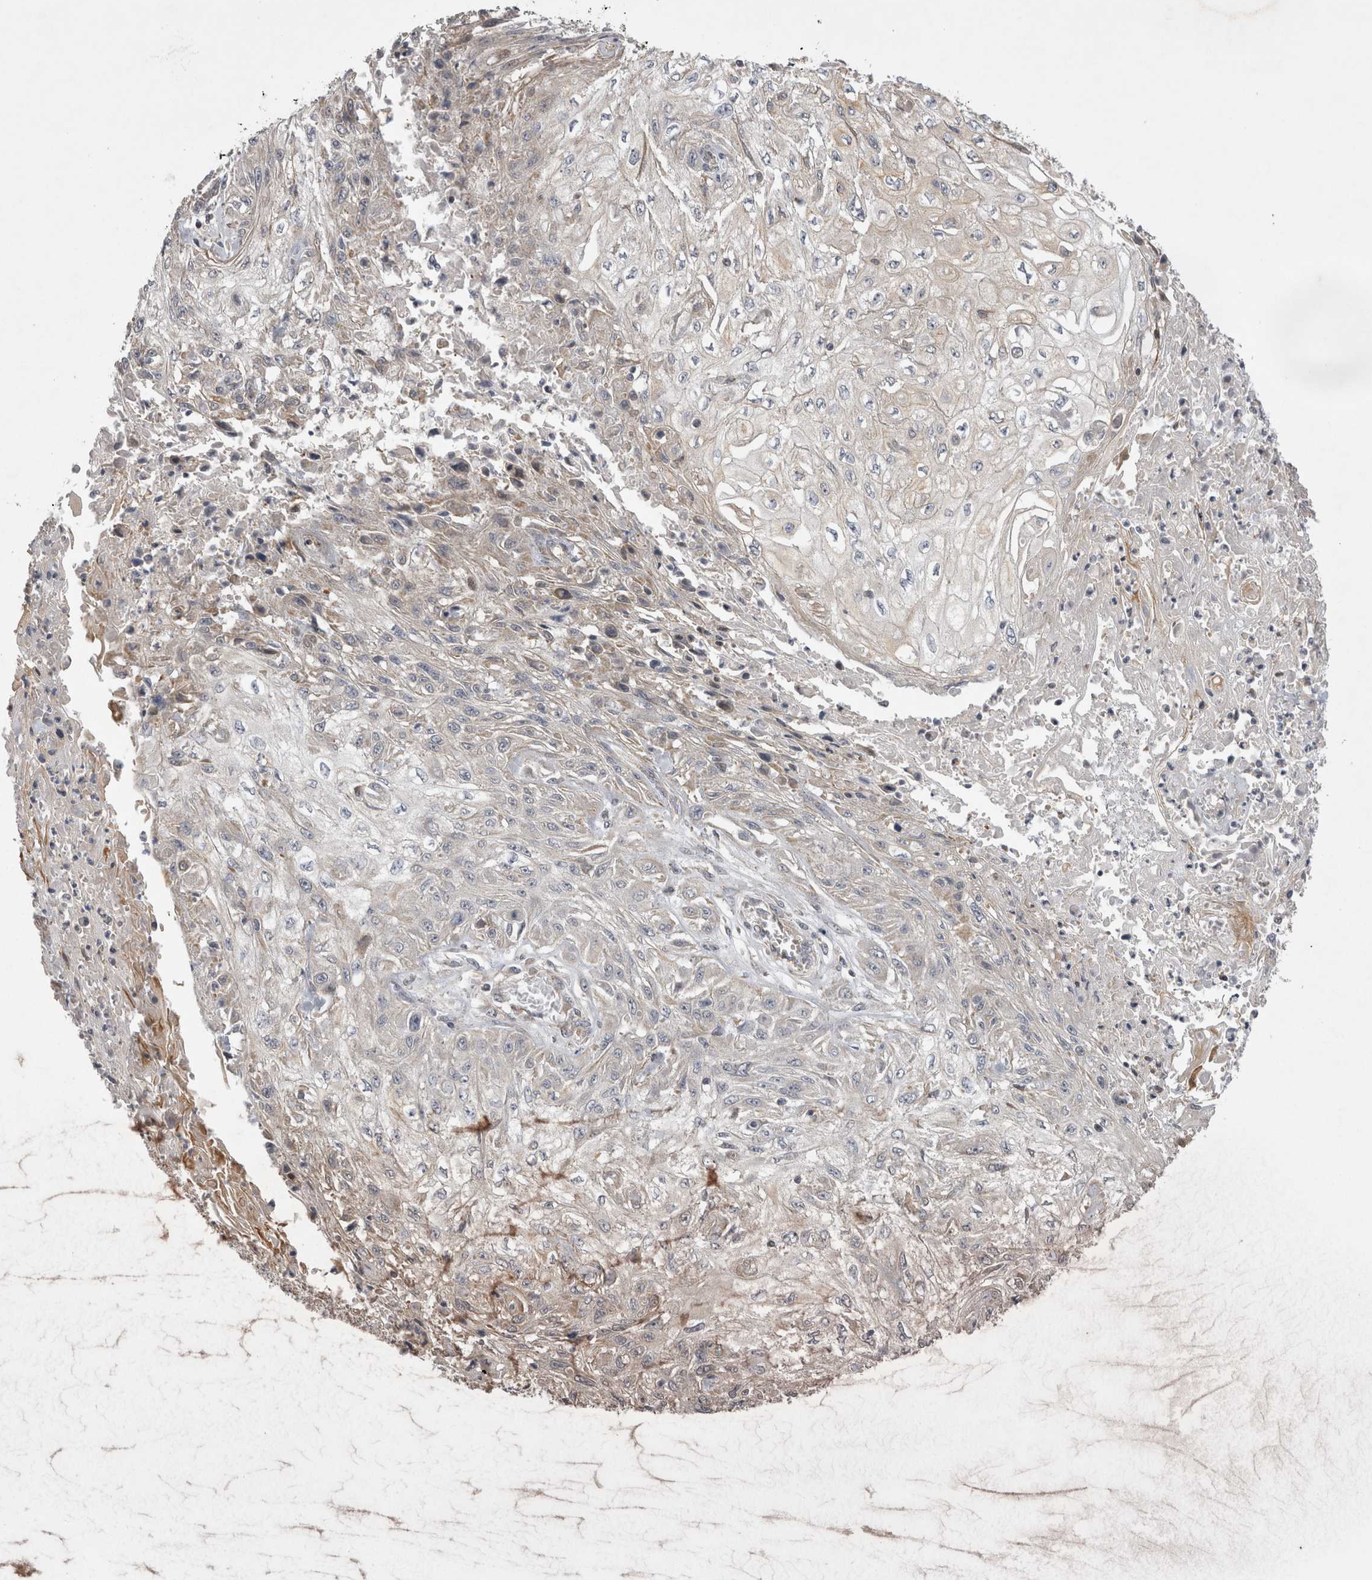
{"staining": {"intensity": "weak", "quantity": "<25%", "location": "cytoplasmic/membranous"}, "tissue": "skin cancer", "cell_type": "Tumor cells", "image_type": "cancer", "snomed": [{"axis": "morphology", "description": "Squamous cell carcinoma, NOS"}, {"axis": "morphology", "description": "Squamous cell carcinoma, metastatic, NOS"}, {"axis": "topography", "description": "Skin"}, {"axis": "topography", "description": "Lymph node"}], "caption": "Immunohistochemistry micrograph of human squamous cell carcinoma (skin) stained for a protein (brown), which displays no staining in tumor cells.", "gene": "TSPOAP1", "patient": {"sex": "male", "age": 75}}